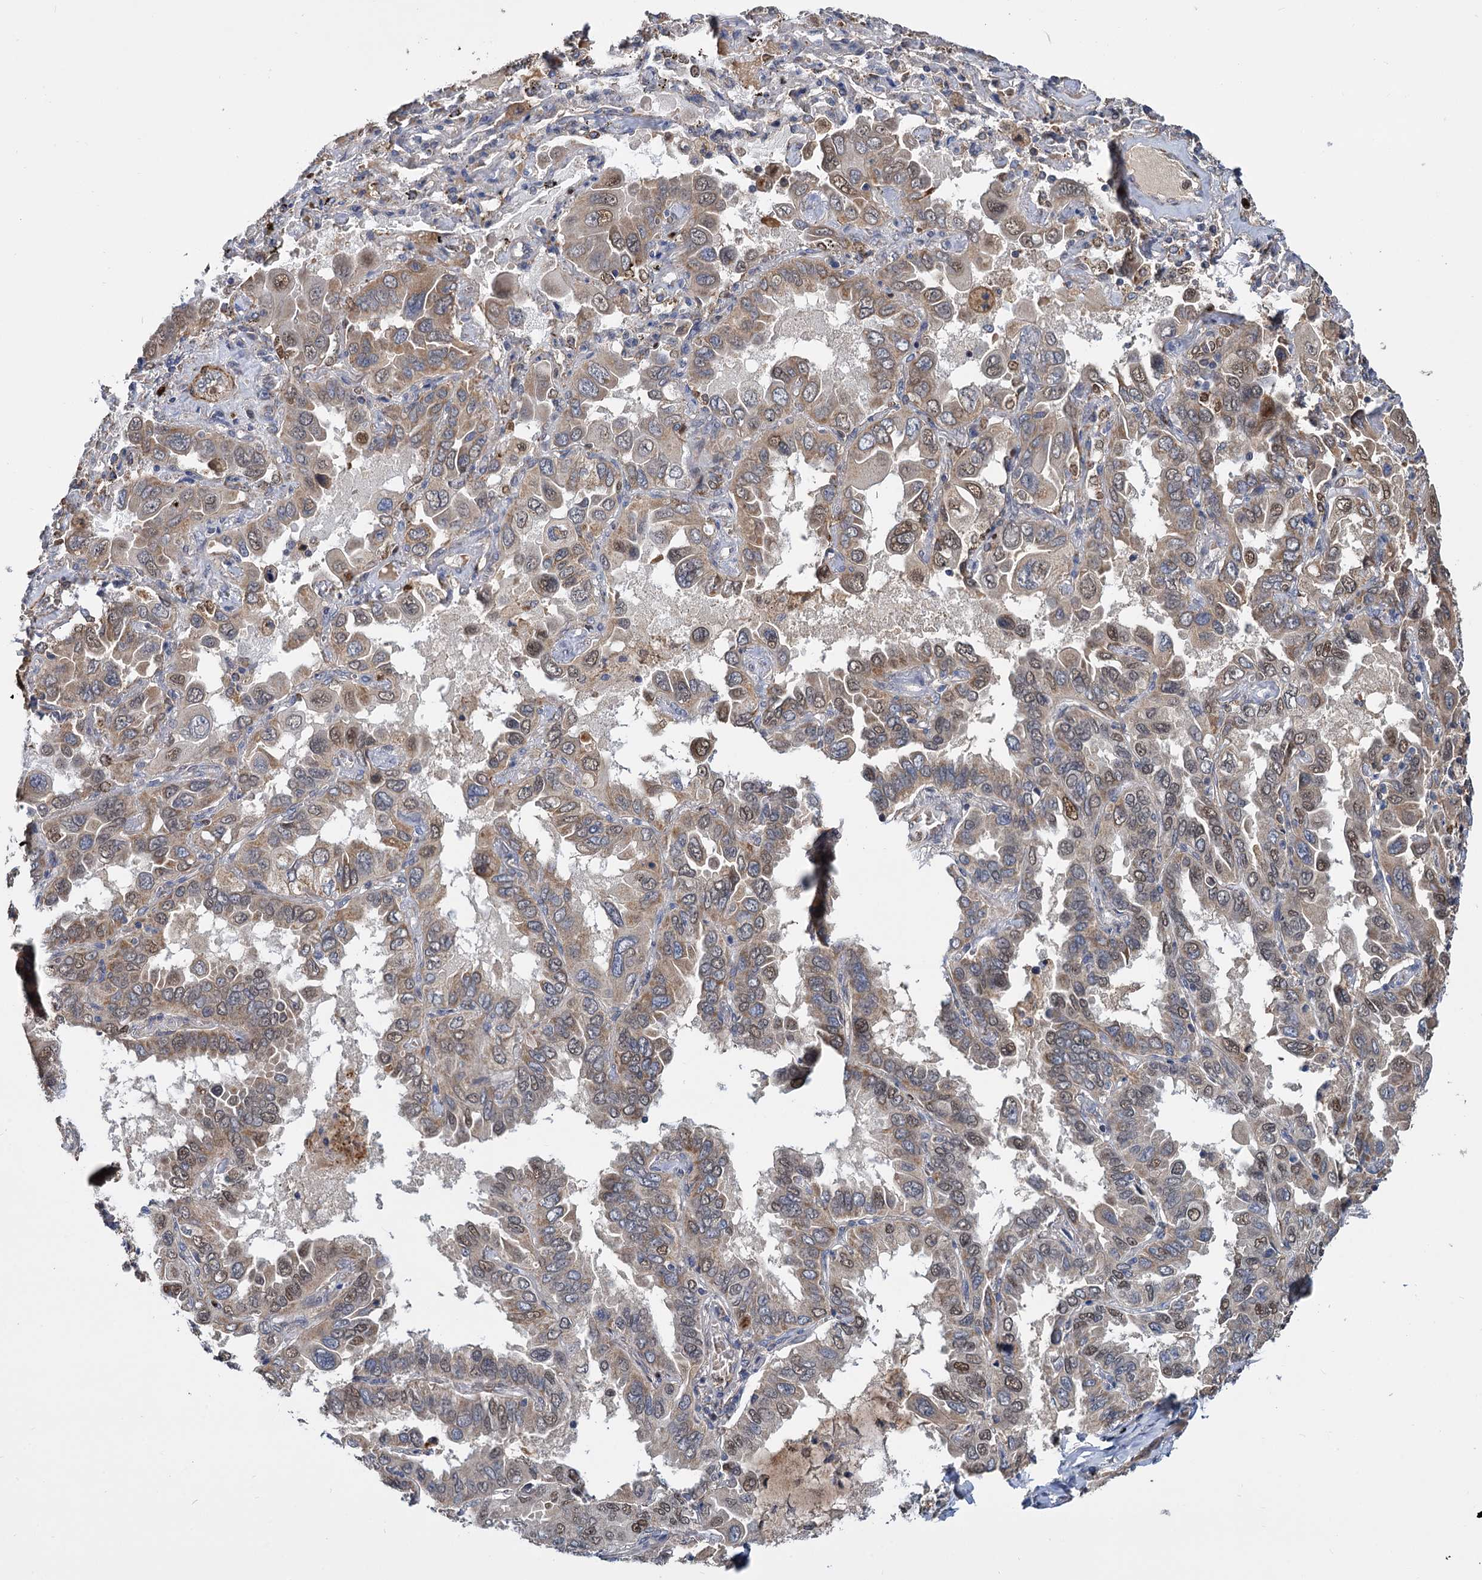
{"staining": {"intensity": "moderate", "quantity": ">75%", "location": "cytoplasmic/membranous,nuclear"}, "tissue": "lung cancer", "cell_type": "Tumor cells", "image_type": "cancer", "snomed": [{"axis": "morphology", "description": "Adenocarcinoma, NOS"}, {"axis": "topography", "description": "Lung"}], "caption": "Immunohistochemical staining of human lung cancer demonstrates medium levels of moderate cytoplasmic/membranous and nuclear protein staining in about >75% of tumor cells. The protein of interest is stained brown, and the nuclei are stained in blue (DAB (3,3'-diaminobenzidine) IHC with brightfield microscopy, high magnification).", "gene": "ALKBH7", "patient": {"sex": "male", "age": 64}}